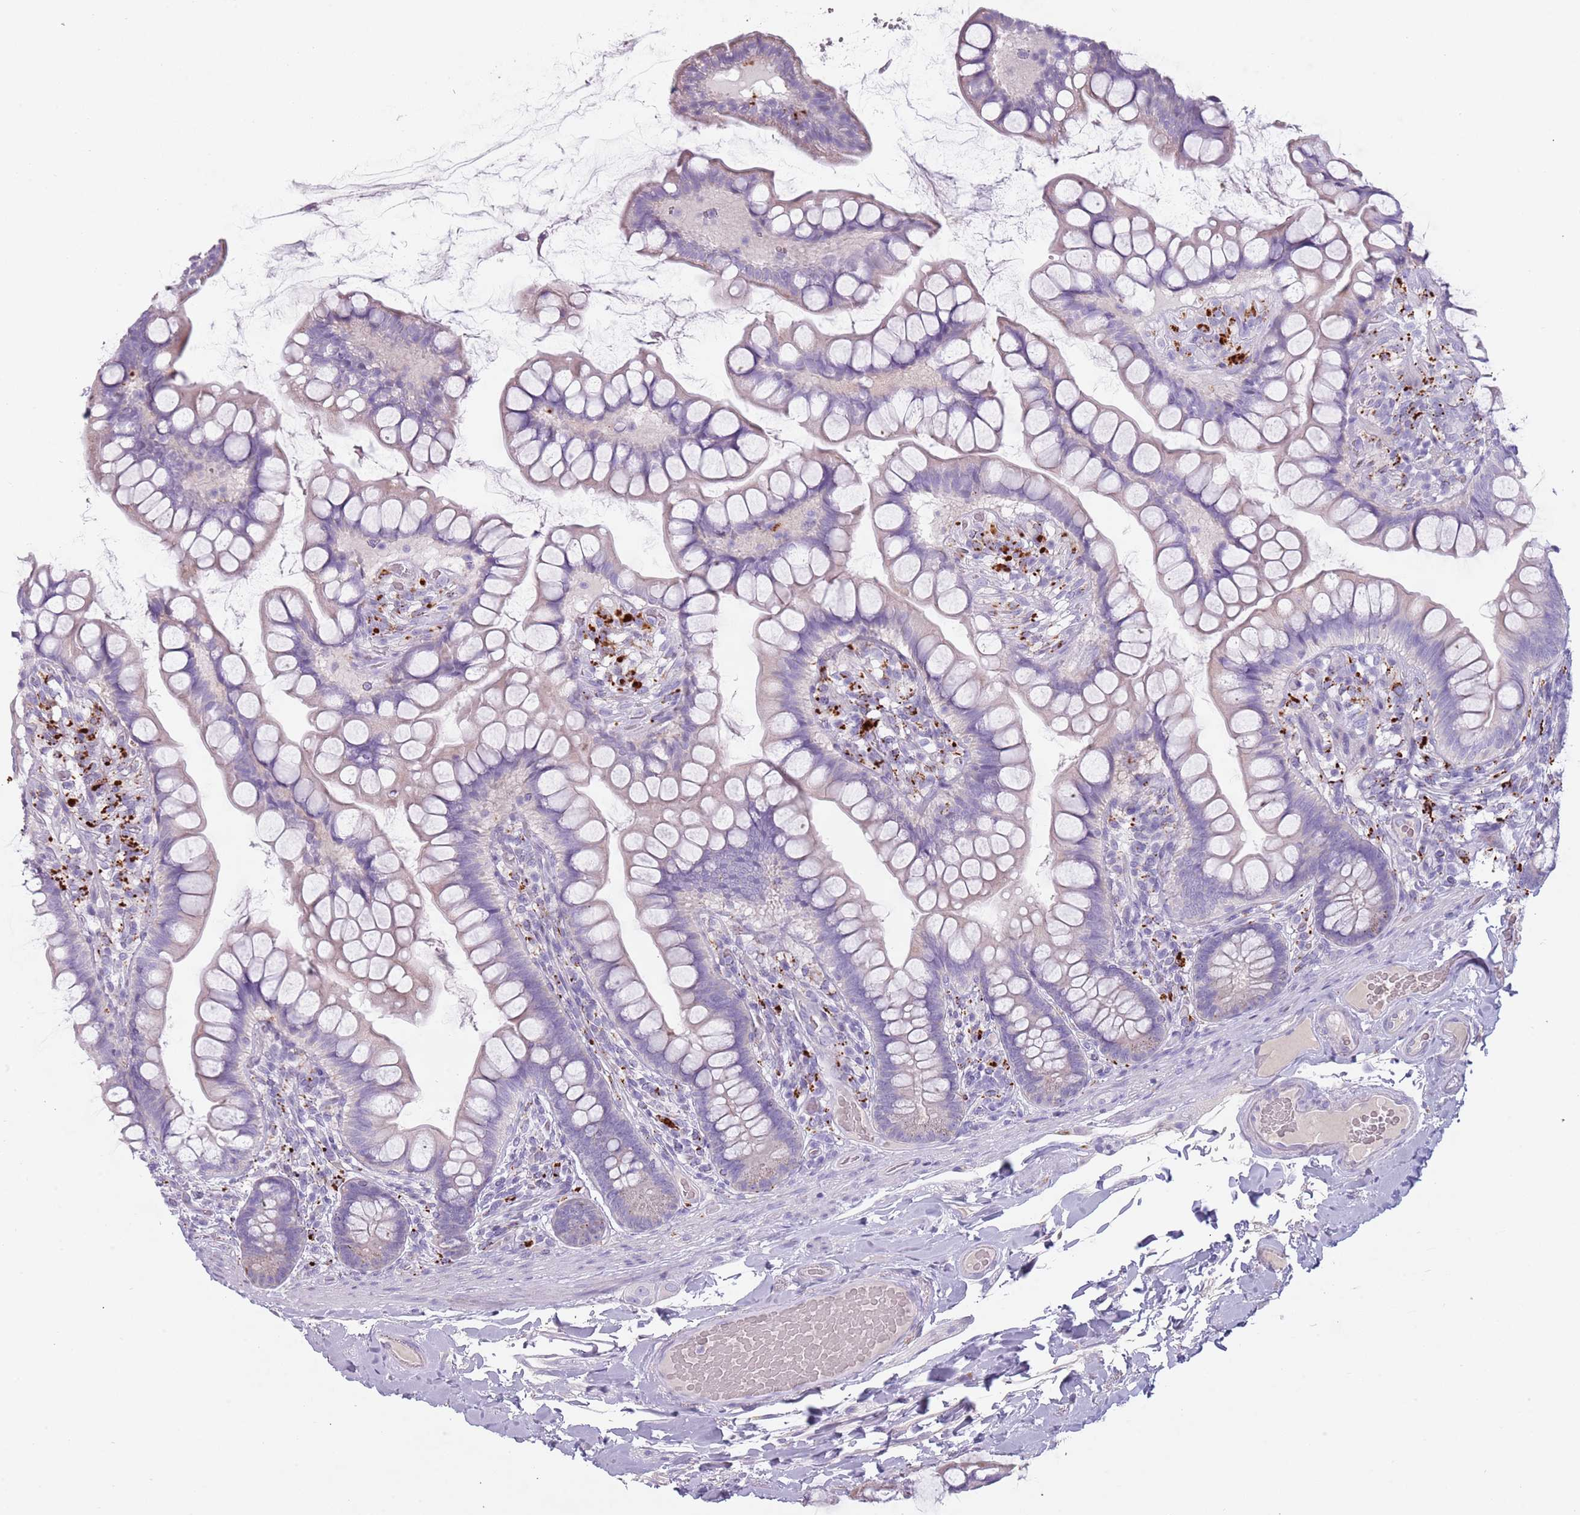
{"staining": {"intensity": "weak", "quantity": "<25%", "location": "cytoplasmic/membranous"}, "tissue": "small intestine", "cell_type": "Glandular cells", "image_type": "normal", "snomed": [{"axis": "morphology", "description": "Normal tissue, NOS"}, {"axis": "topography", "description": "Small intestine"}], "caption": "Immunohistochemical staining of unremarkable human small intestine displays no significant staining in glandular cells.", "gene": "NWD2", "patient": {"sex": "male", "age": 70}}